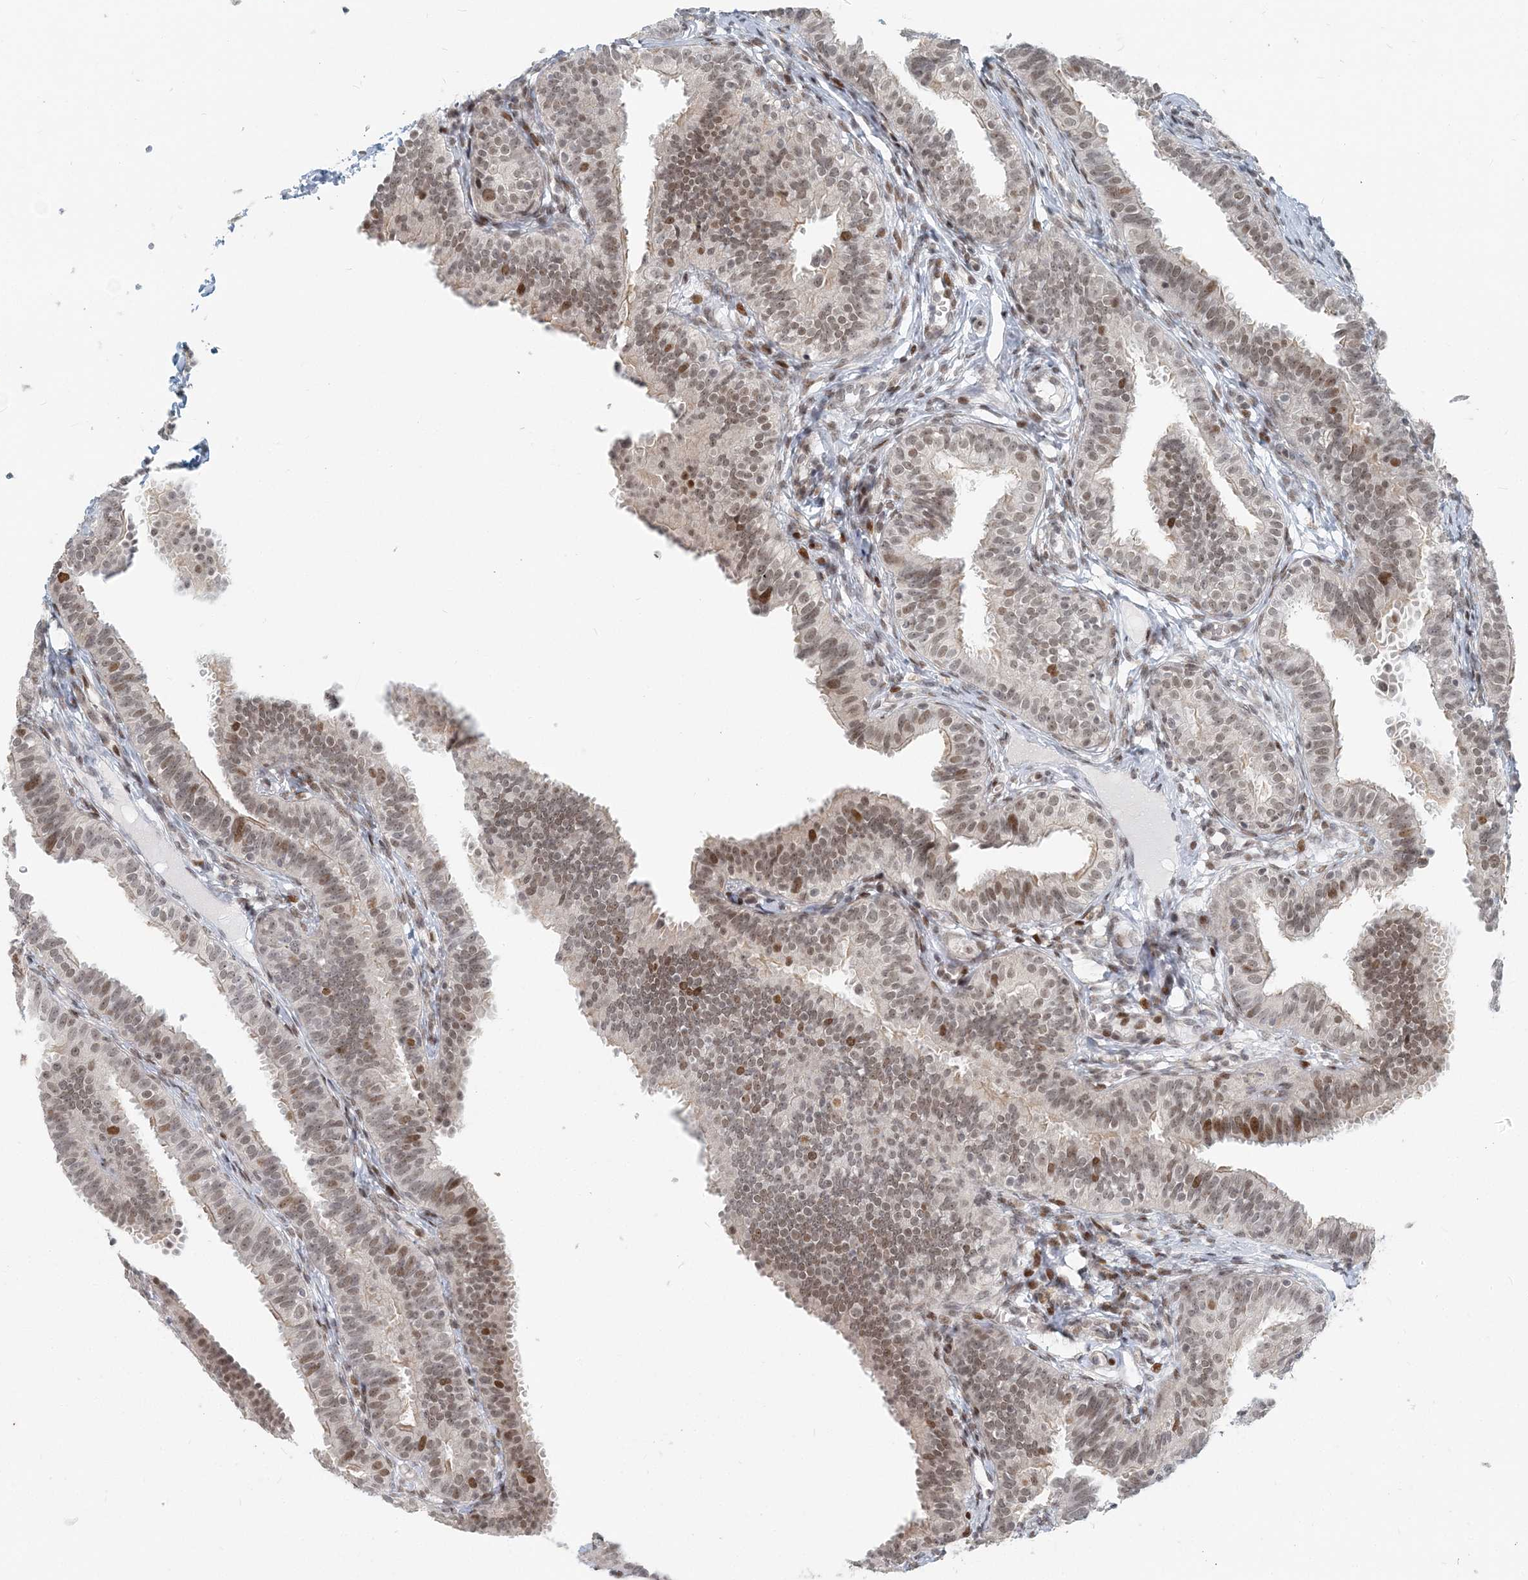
{"staining": {"intensity": "moderate", "quantity": "25%-75%", "location": "nuclear"}, "tissue": "fallopian tube", "cell_type": "Glandular cells", "image_type": "normal", "snomed": [{"axis": "morphology", "description": "Normal tissue, NOS"}, {"axis": "topography", "description": "Fallopian tube"}], "caption": "An immunohistochemistry photomicrograph of benign tissue is shown. Protein staining in brown shows moderate nuclear positivity in fallopian tube within glandular cells. (DAB (3,3'-diaminobenzidine) = brown stain, brightfield microscopy at high magnification).", "gene": "BAZ1B", "patient": {"sex": "female", "age": 35}}